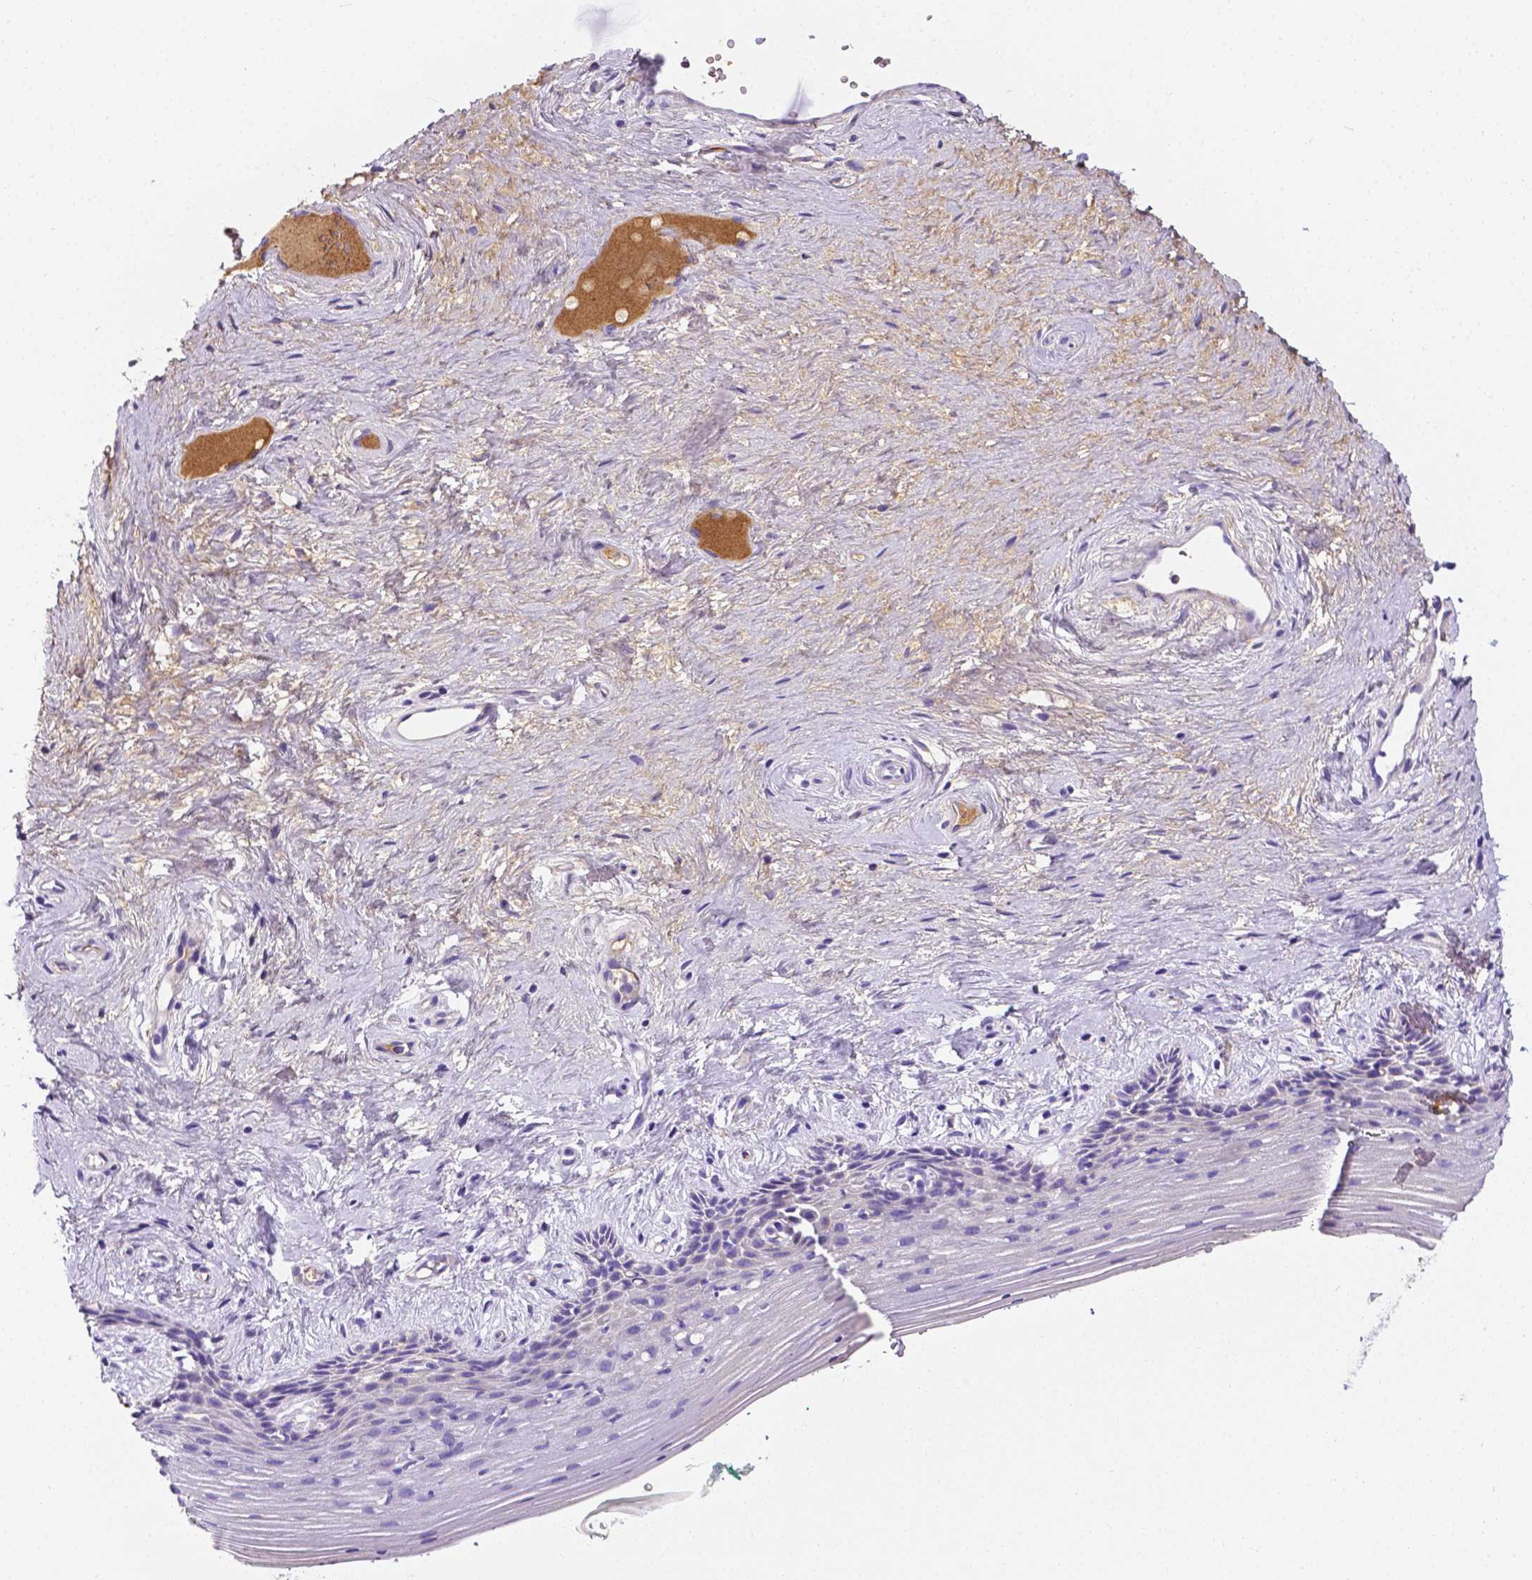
{"staining": {"intensity": "negative", "quantity": "none", "location": "none"}, "tissue": "vagina", "cell_type": "Squamous epithelial cells", "image_type": "normal", "snomed": [{"axis": "morphology", "description": "Normal tissue, NOS"}, {"axis": "topography", "description": "Vagina"}], "caption": "IHC of normal vagina displays no positivity in squamous epithelial cells.", "gene": "APOE", "patient": {"sex": "female", "age": 45}}